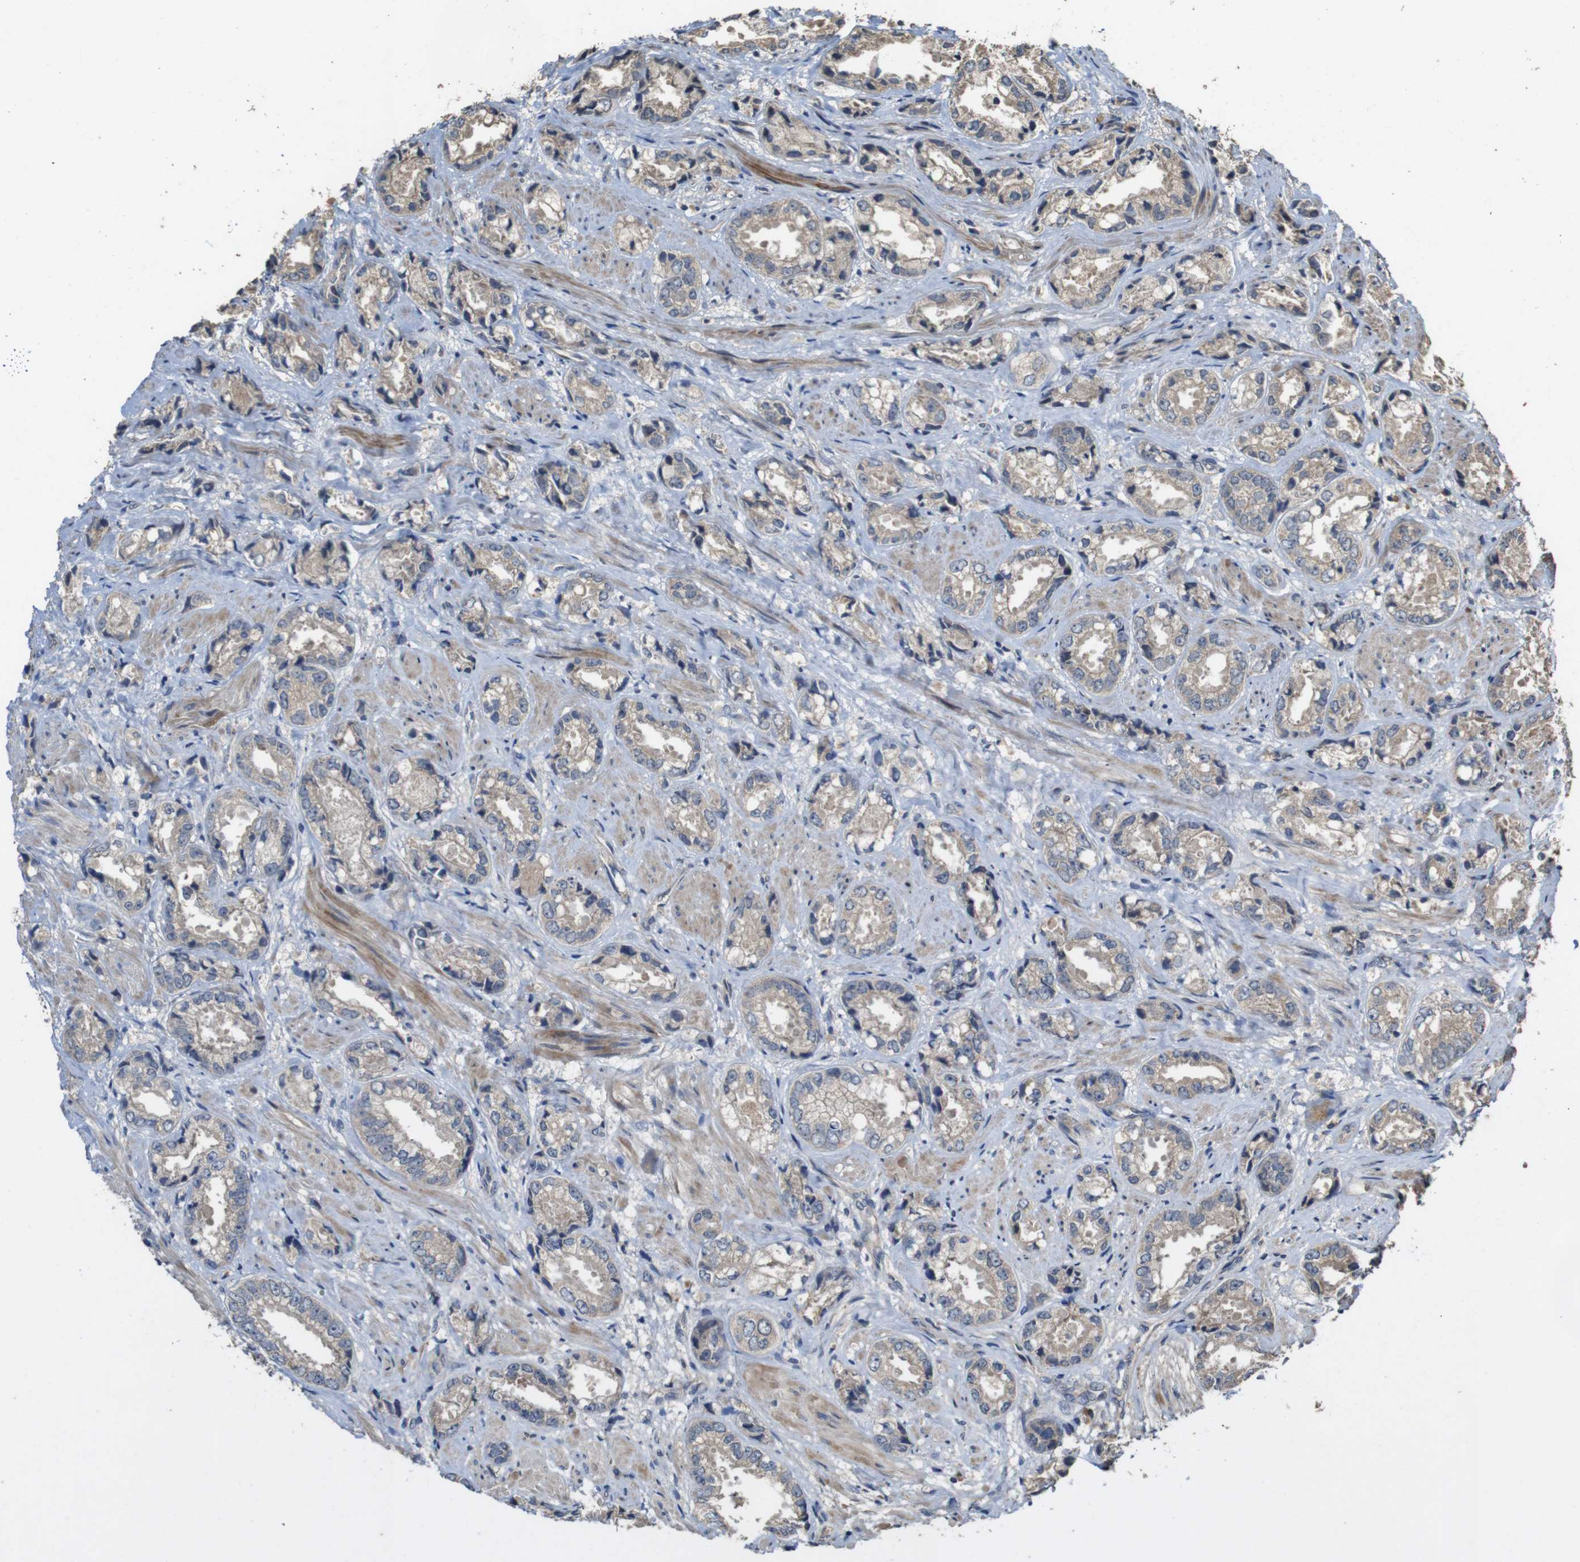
{"staining": {"intensity": "weak", "quantity": "<25%", "location": "cytoplasmic/membranous"}, "tissue": "prostate cancer", "cell_type": "Tumor cells", "image_type": "cancer", "snomed": [{"axis": "morphology", "description": "Adenocarcinoma, High grade"}, {"axis": "topography", "description": "Prostate"}], "caption": "Immunohistochemical staining of prostate cancer displays no significant positivity in tumor cells. (DAB IHC with hematoxylin counter stain).", "gene": "PCDHB10", "patient": {"sex": "male", "age": 61}}